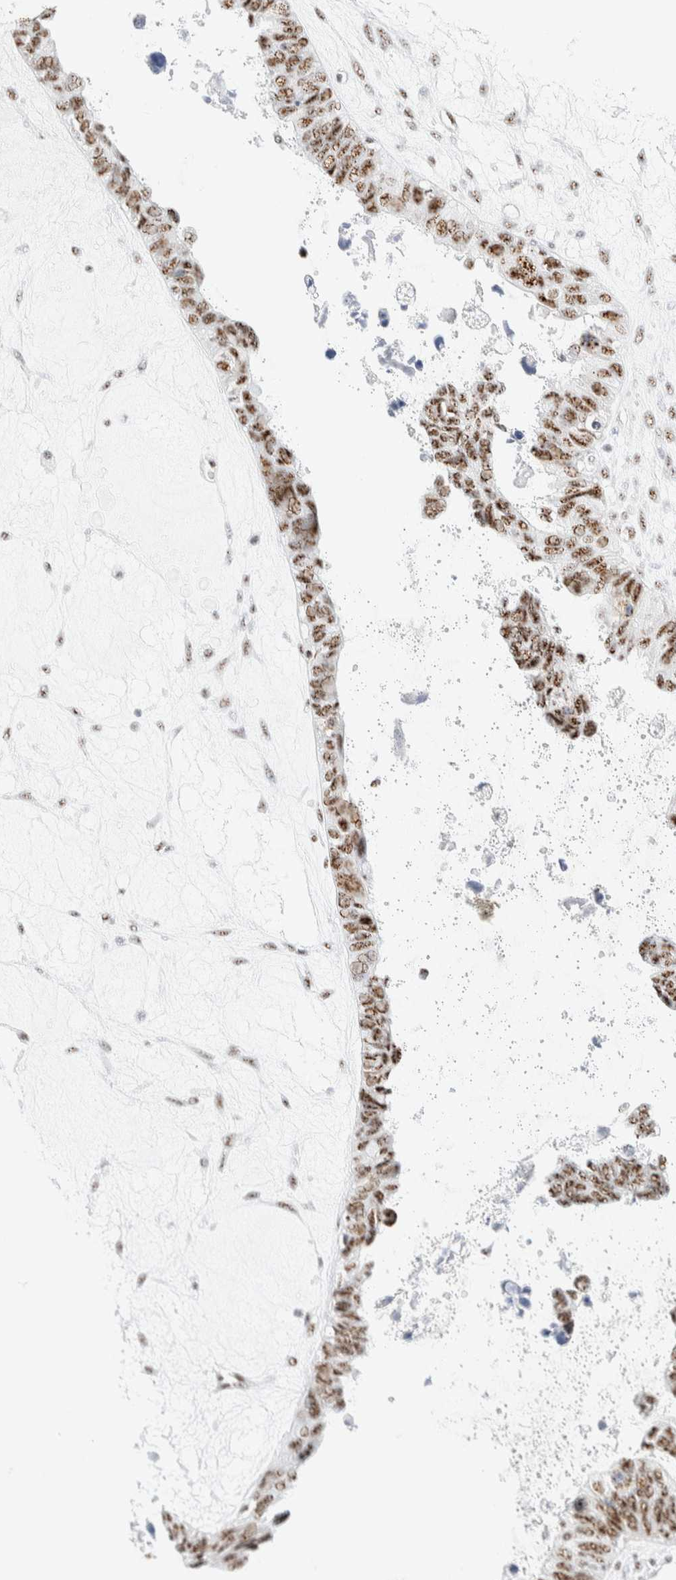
{"staining": {"intensity": "moderate", "quantity": ">75%", "location": "nuclear"}, "tissue": "ovarian cancer", "cell_type": "Tumor cells", "image_type": "cancer", "snomed": [{"axis": "morphology", "description": "Cystadenocarcinoma, serous, NOS"}, {"axis": "topography", "description": "Ovary"}], "caption": "An immunohistochemistry image of neoplastic tissue is shown. Protein staining in brown shows moderate nuclear positivity in ovarian cancer within tumor cells.", "gene": "SON", "patient": {"sex": "female", "age": 79}}